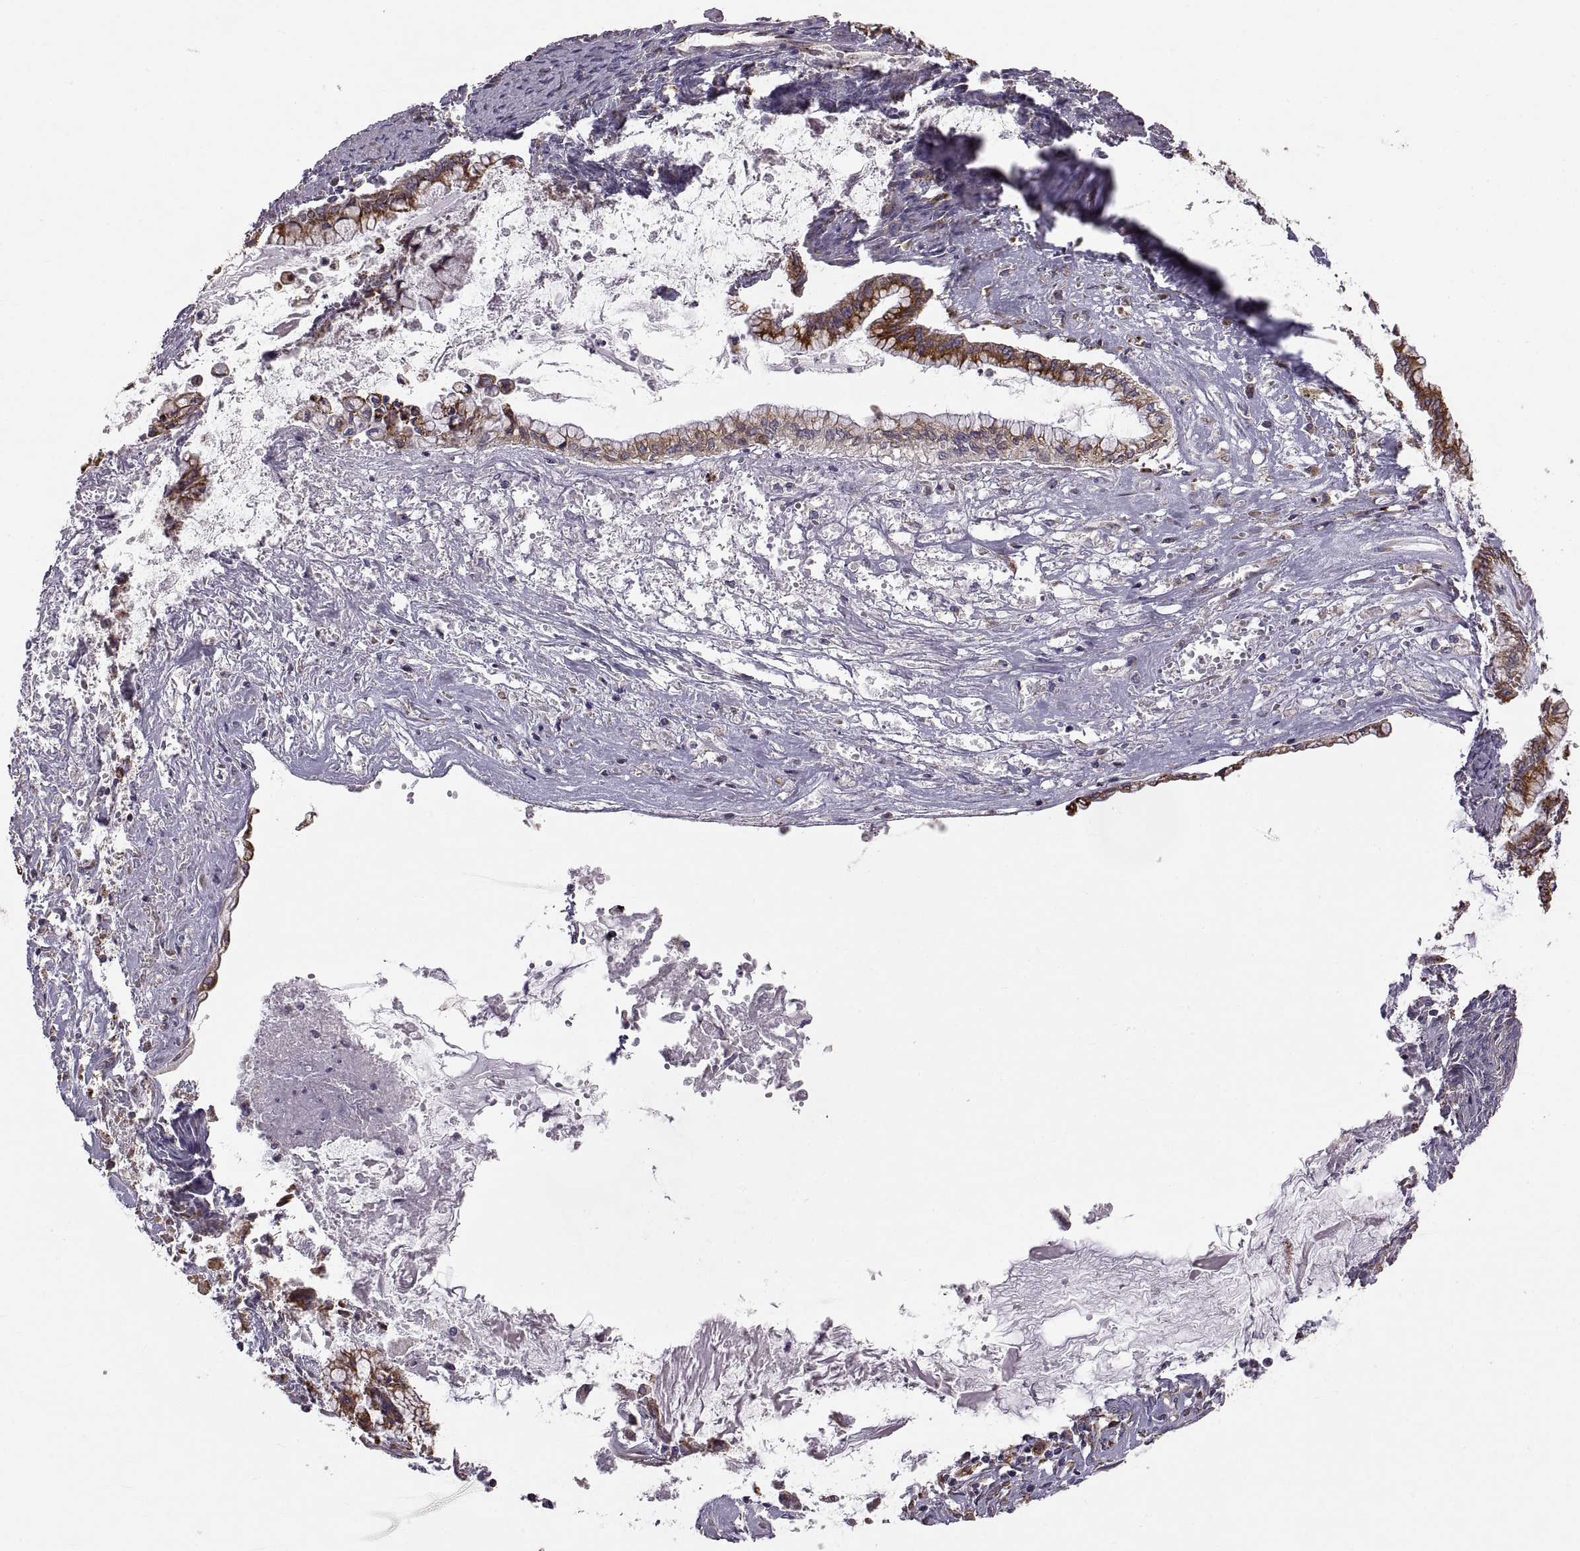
{"staining": {"intensity": "strong", "quantity": "25%-75%", "location": "cytoplasmic/membranous"}, "tissue": "ovarian cancer", "cell_type": "Tumor cells", "image_type": "cancer", "snomed": [{"axis": "morphology", "description": "Cystadenocarcinoma, mucinous, NOS"}, {"axis": "topography", "description": "Ovary"}], "caption": "A micrograph of mucinous cystadenocarcinoma (ovarian) stained for a protein displays strong cytoplasmic/membranous brown staining in tumor cells. The staining was performed using DAB to visualize the protein expression in brown, while the nuclei were stained in blue with hematoxylin (Magnification: 20x).", "gene": "PLEKHB2", "patient": {"sex": "female", "age": 67}}